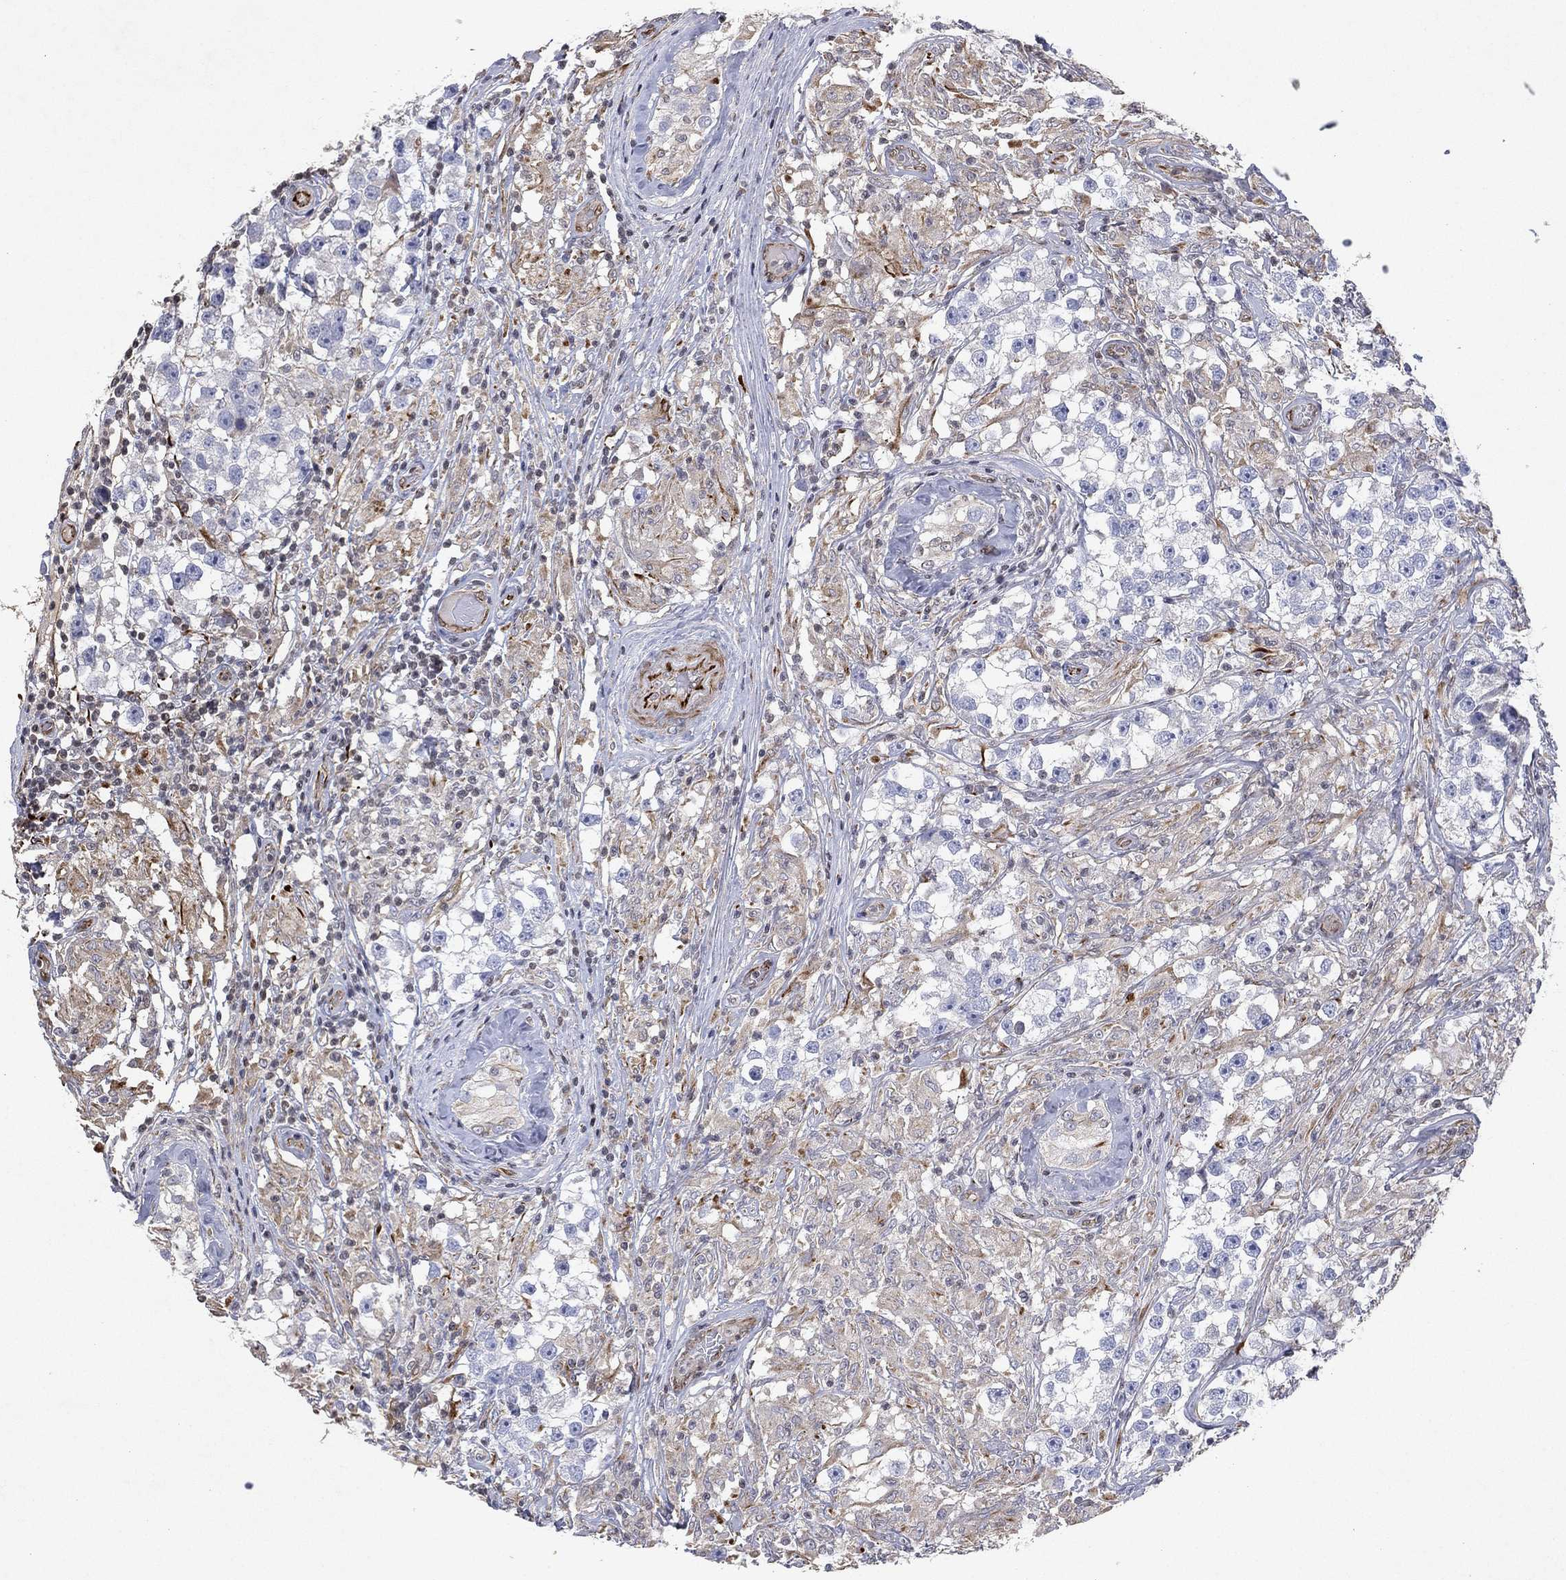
{"staining": {"intensity": "negative", "quantity": "none", "location": "none"}, "tissue": "testis cancer", "cell_type": "Tumor cells", "image_type": "cancer", "snomed": [{"axis": "morphology", "description": "Seminoma, NOS"}, {"axis": "topography", "description": "Testis"}], "caption": "Immunohistochemistry histopathology image of neoplastic tissue: testis seminoma stained with DAB shows no significant protein staining in tumor cells.", "gene": "FLI1", "patient": {"sex": "male", "age": 46}}